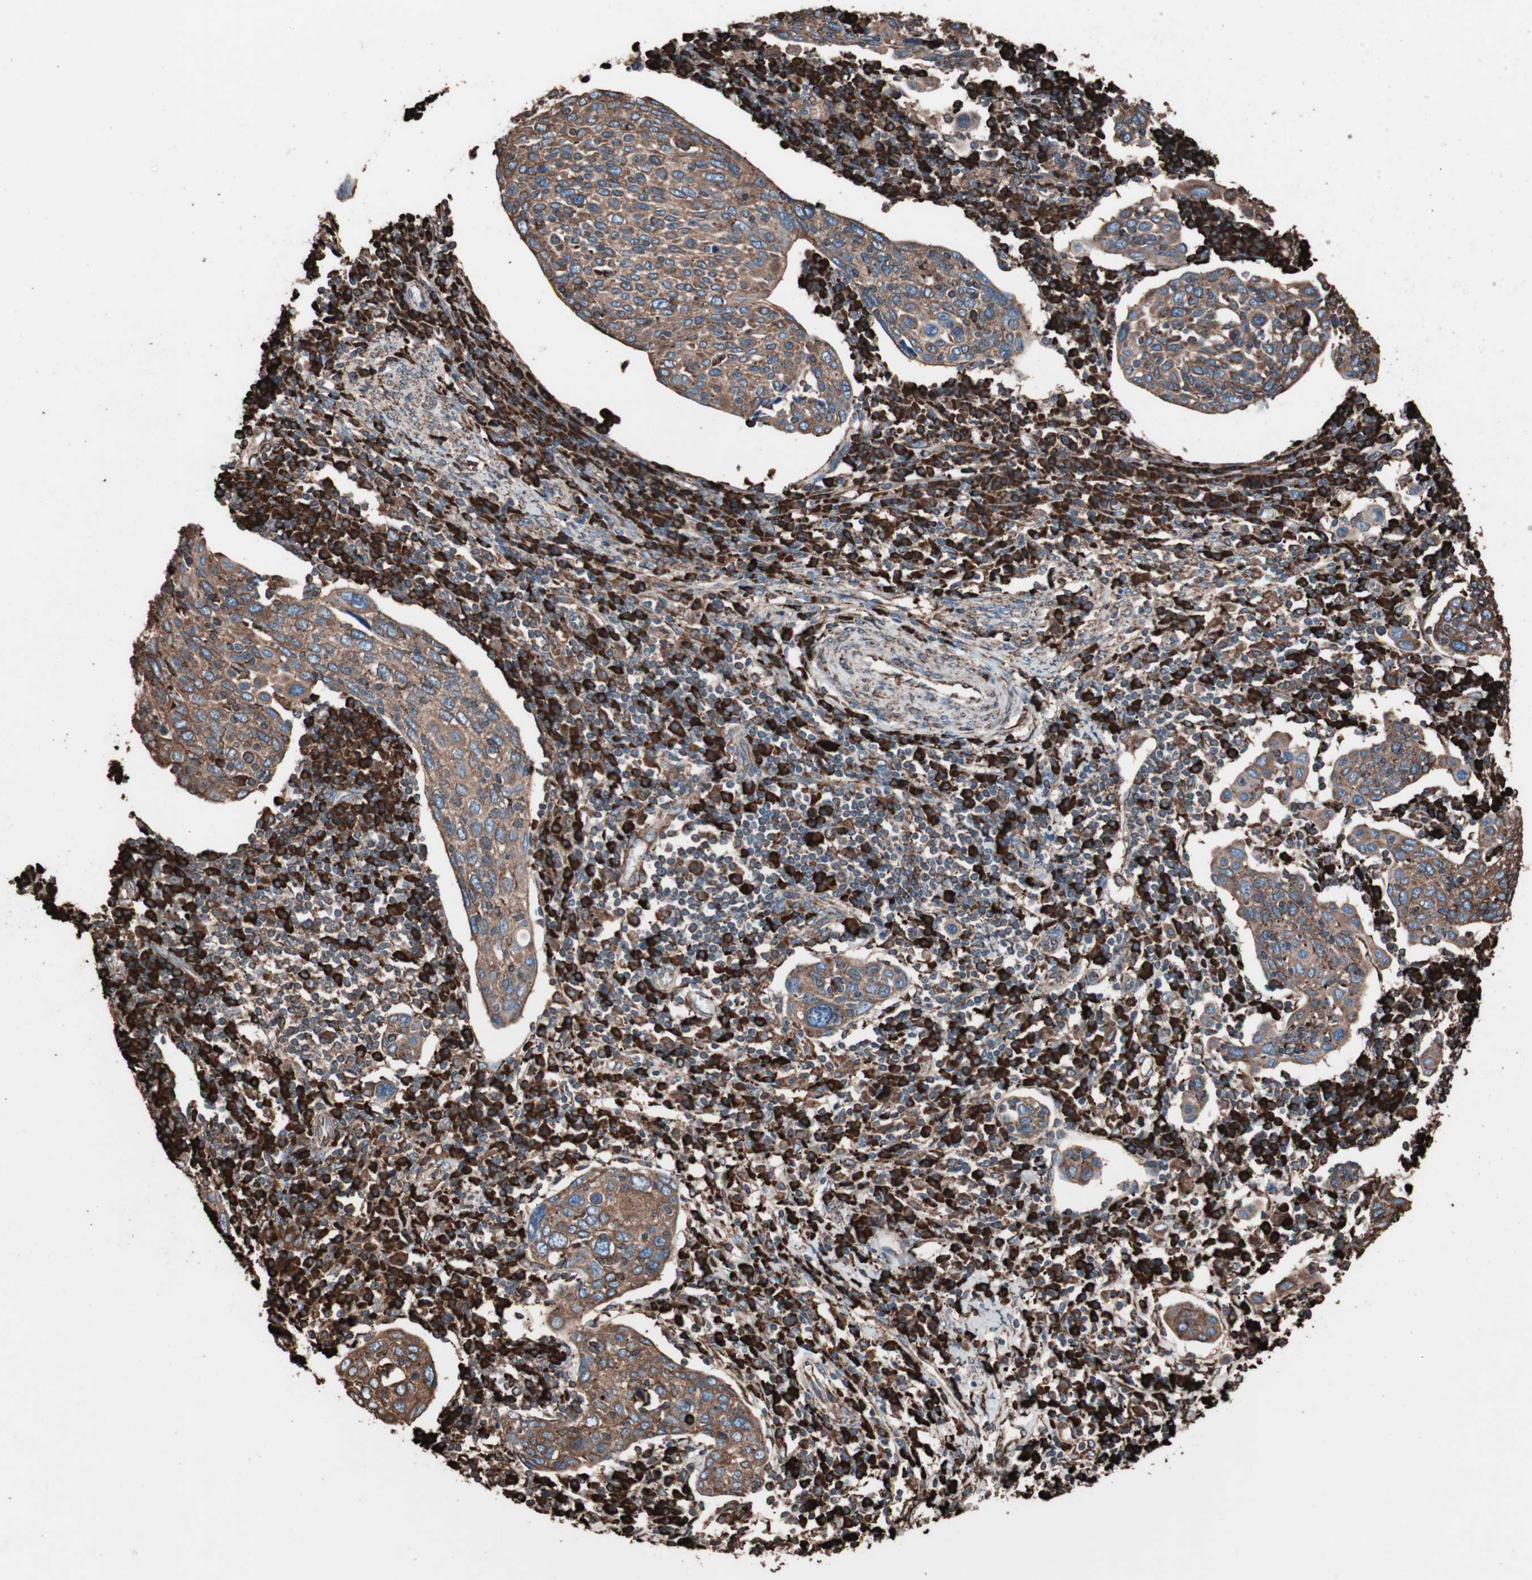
{"staining": {"intensity": "moderate", "quantity": ">75%", "location": "cytoplasmic/membranous"}, "tissue": "cervical cancer", "cell_type": "Tumor cells", "image_type": "cancer", "snomed": [{"axis": "morphology", "description": "Squamous cell carcinoma, NOS"}, {"axis": "topography", "description": "Cervix"}], "caption": "Tumor cells display moderate cytoplasmic/membranous positivity in about >75% of cells in cervical squamous cell carcinoma.", "gene": "HSP90B1", "patient": {"sex": "female", "age": 40}}